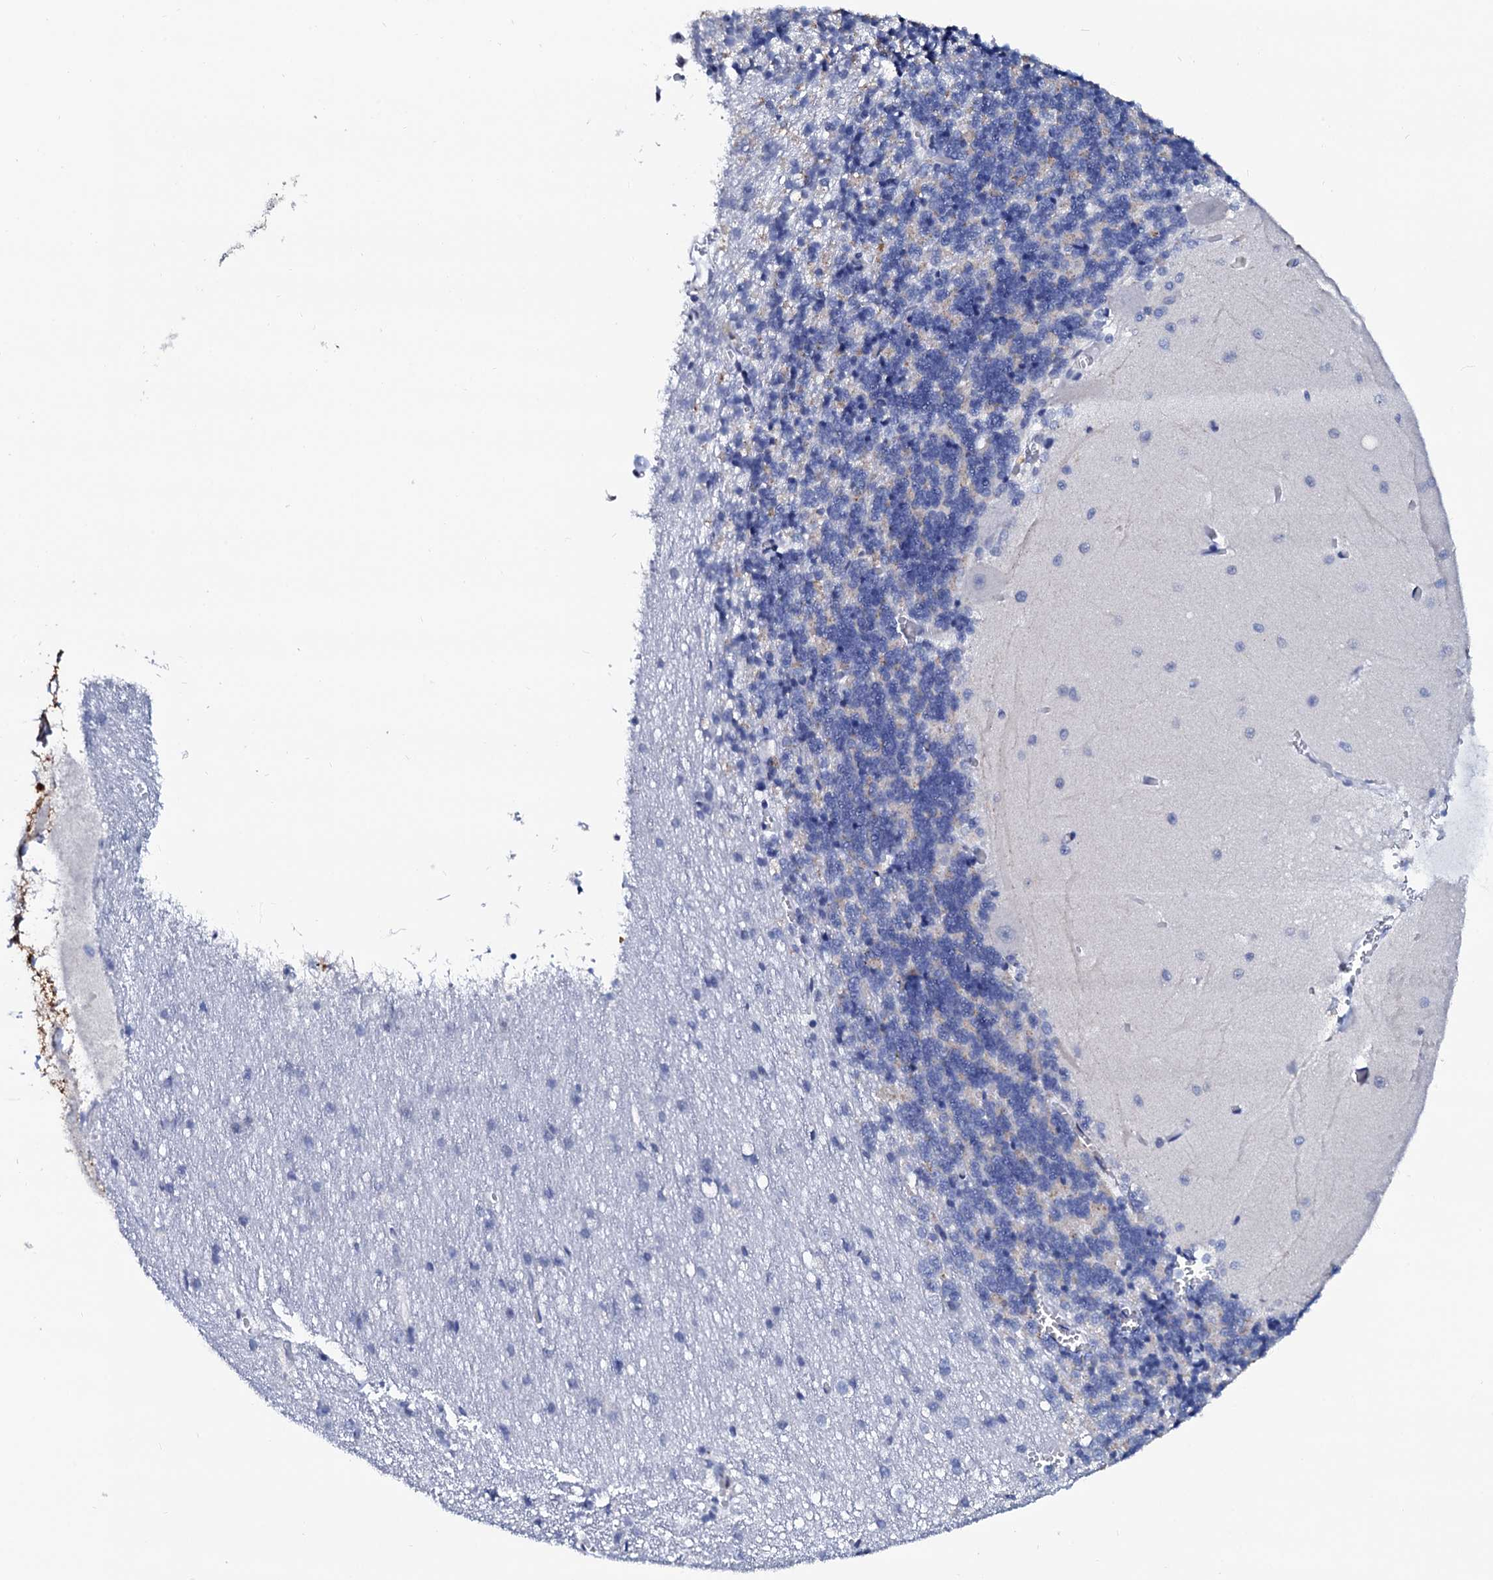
{"staining": {"intensity": "negative", "quantity": "none", "location": "none"}, "tissue": "cerebellum", "cell_type": "Cells in granular layer", "image_type": "normal", "snomed": [{"axis": "morphology", "description": "Normal tissue, NOS"}, {"axis": "topography", "description": "Cerebellum"}], "caption": "DAB immunohistochemical staining of benign human cerebellum demonstrates no significant positivity in cells in granular layer. (DAB immunohistochemistry with hematoxylin counter stain).", "gene": "SPATA19", "patient": {"sex": "male", "age": 37}}